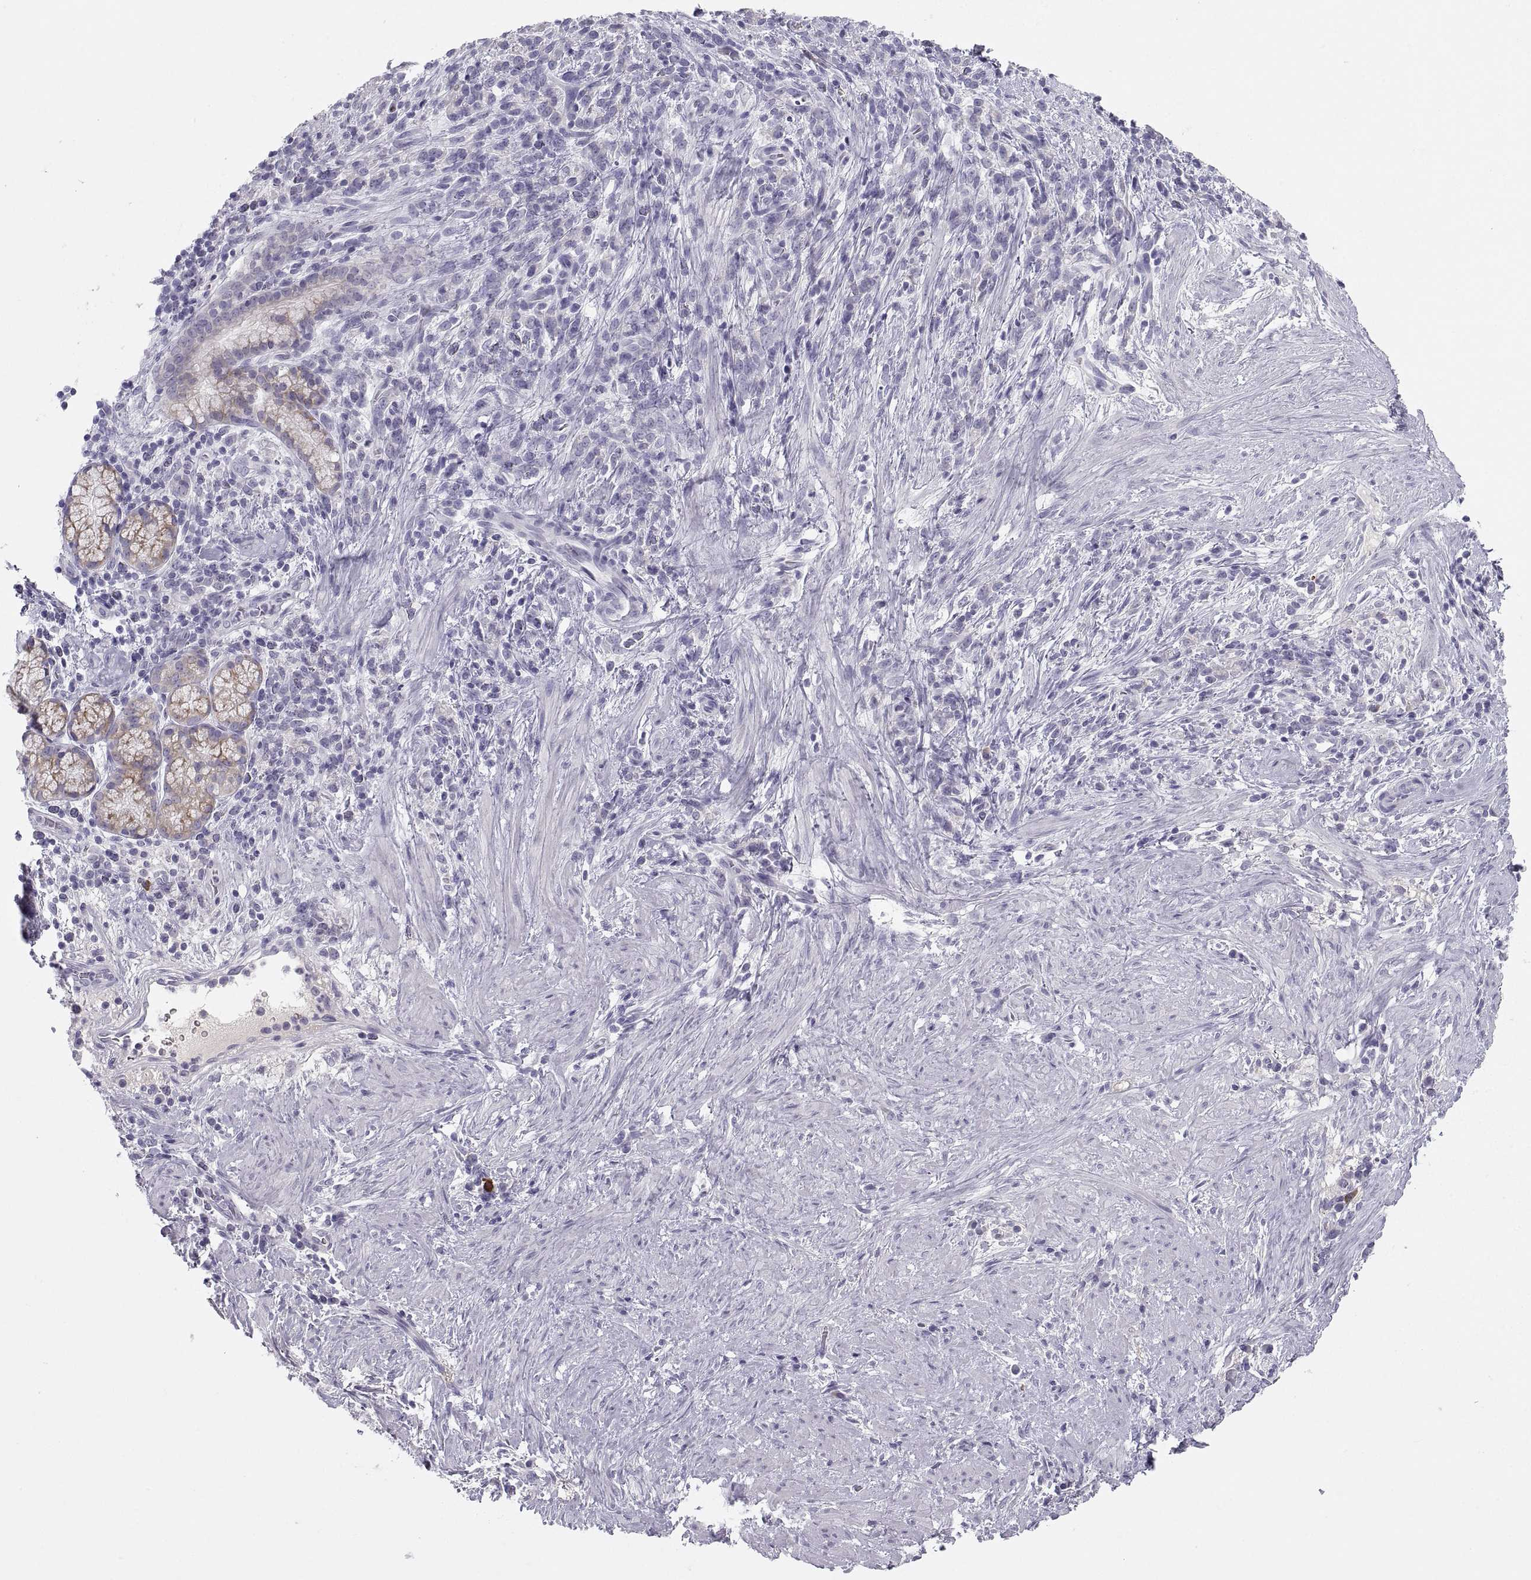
{"staining": {"intensity": "negative", "quantity": "none", "location": "none"}, "tissue": "stomach cancer", "cell_type": "Tumor cells", "image_type": "cancer", "snomed": [{"axis": "morphology", "description": "Adenocarcinoma, NOS"}, {"axis": "topography", "description": "Stomach"}], "caption": "Immunohistochemistry image of neoplastic tissue: human stomach cancer stained with DAB displays no significant protein staining in tumor cells.", "gene": "MAGEB2", "patient": {"sex": "female", "age": 57}}